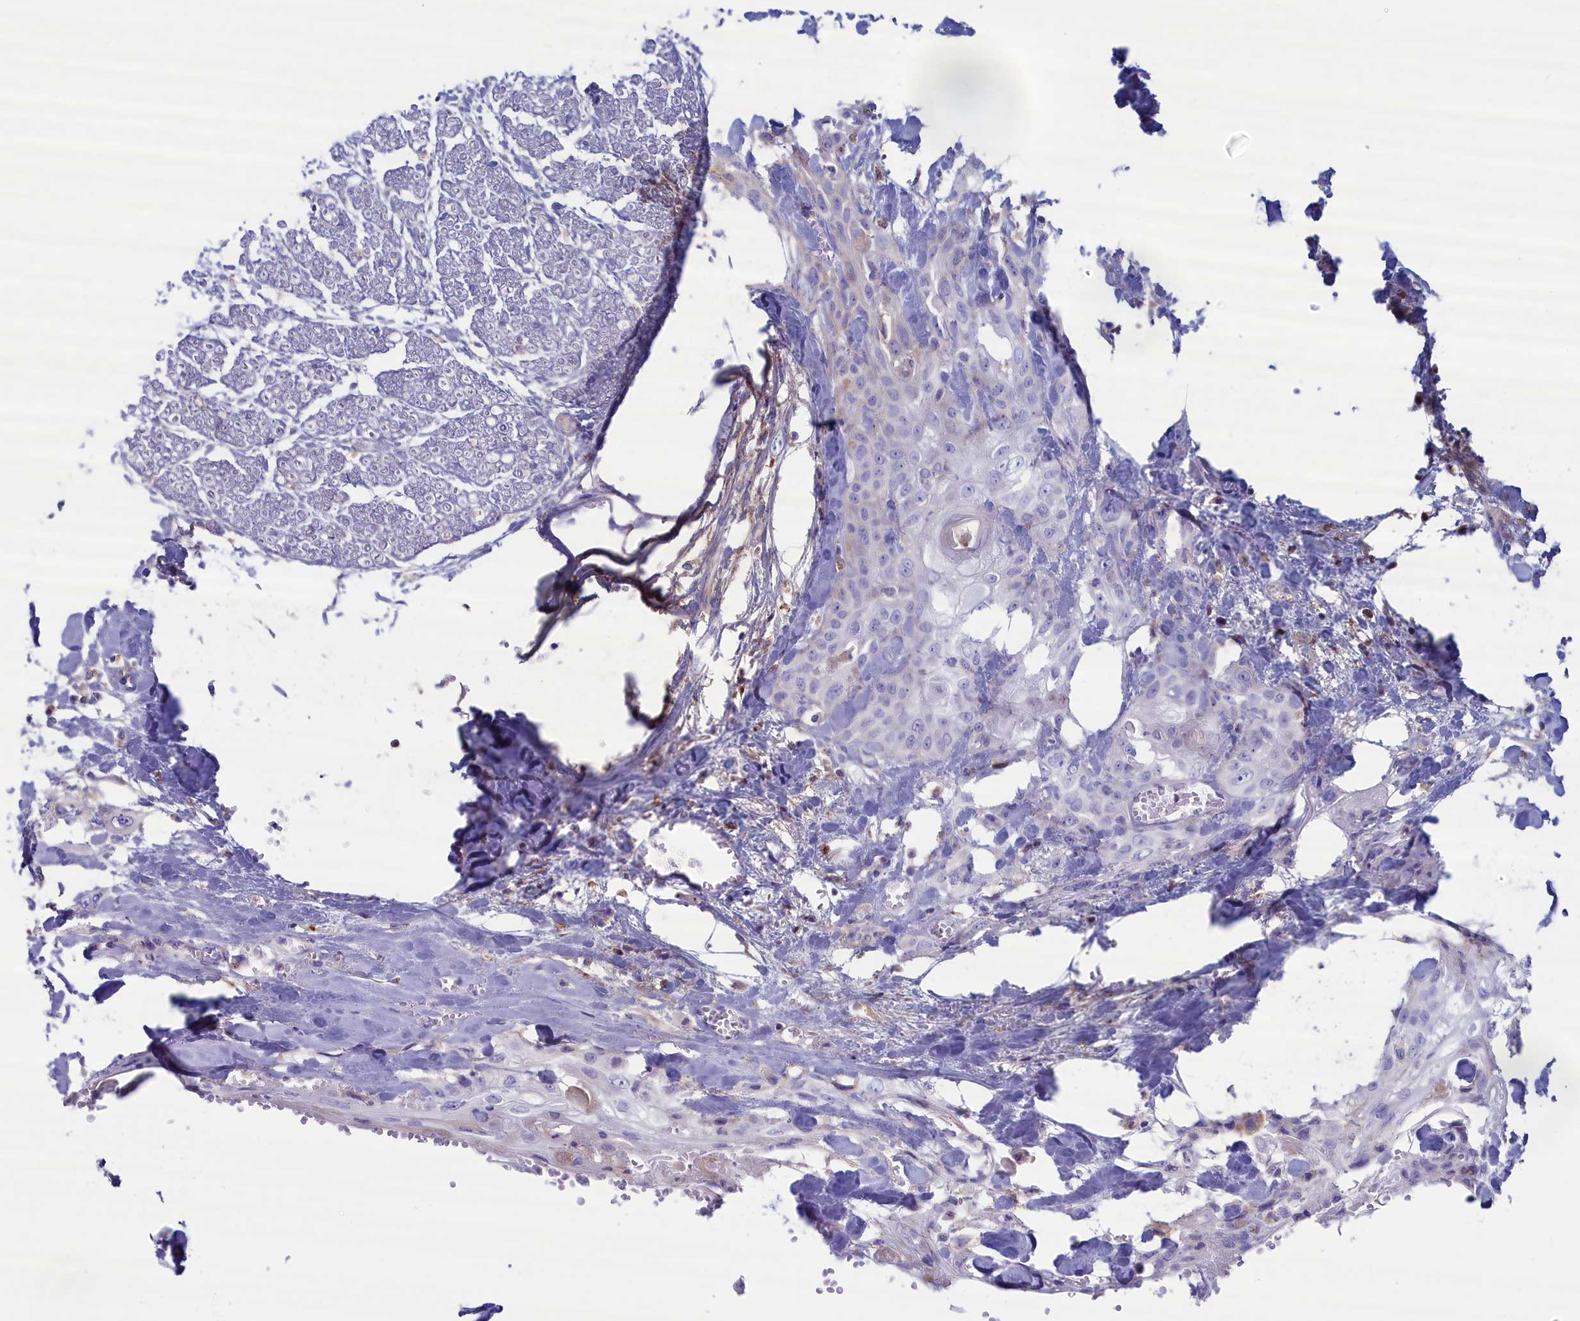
{"staining": {"intensity": "negative", "quantity": "none", "location": "none"}, "tissue": "head and neck cancer", "cell_type": "Tumor cells", "image_type": "cancer", "snomed": [{"axis": "morphology", "description": "Squamous cell carcinoma, NOS"}, {"axis": "topography", "description": "Head-Neck"}], "caption": "Head and neck cancer (squamous cell carcinoma) stained for a protein using IHC reveals no positivity tumor cells.", "gene": "MPV17L2", "patient": {"sex": "female", "age": 43}}